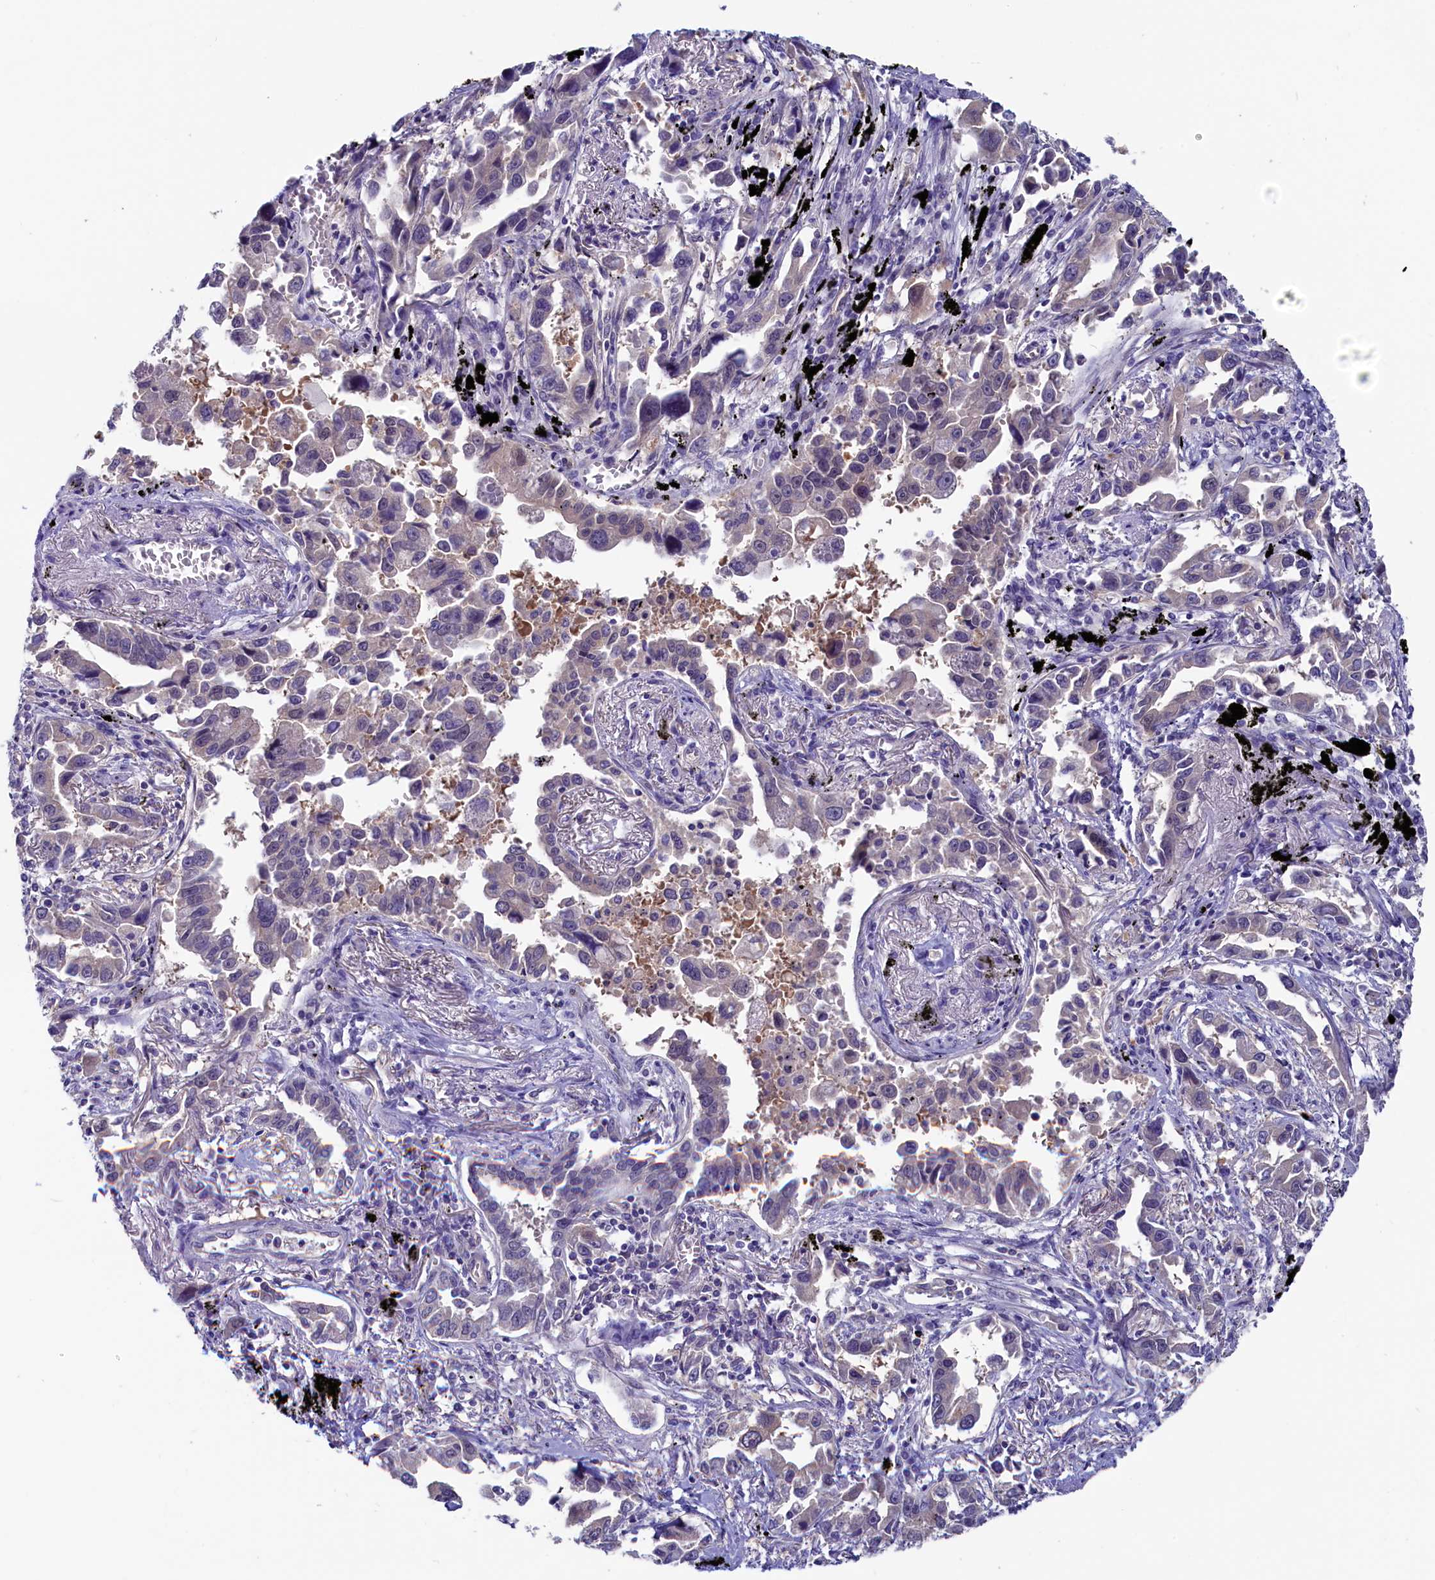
{"staining": {"intensity": "negative", "quantity": "none", "location": "none"}, "tissue": "lung cancer", "cell_type": "Tumor cells", "image_type": "cancer", "snomed": [{"axis": "morphology", "description": "Adenocarcinoma, NOS"}, {"axis": "topography", "description": "Lung"}], "caption": "Tumor cells show no significant expression in lung adenocarcinoma.", "gene": "CIAPIN1", "patient": {"sex": "male", "age": 67}}